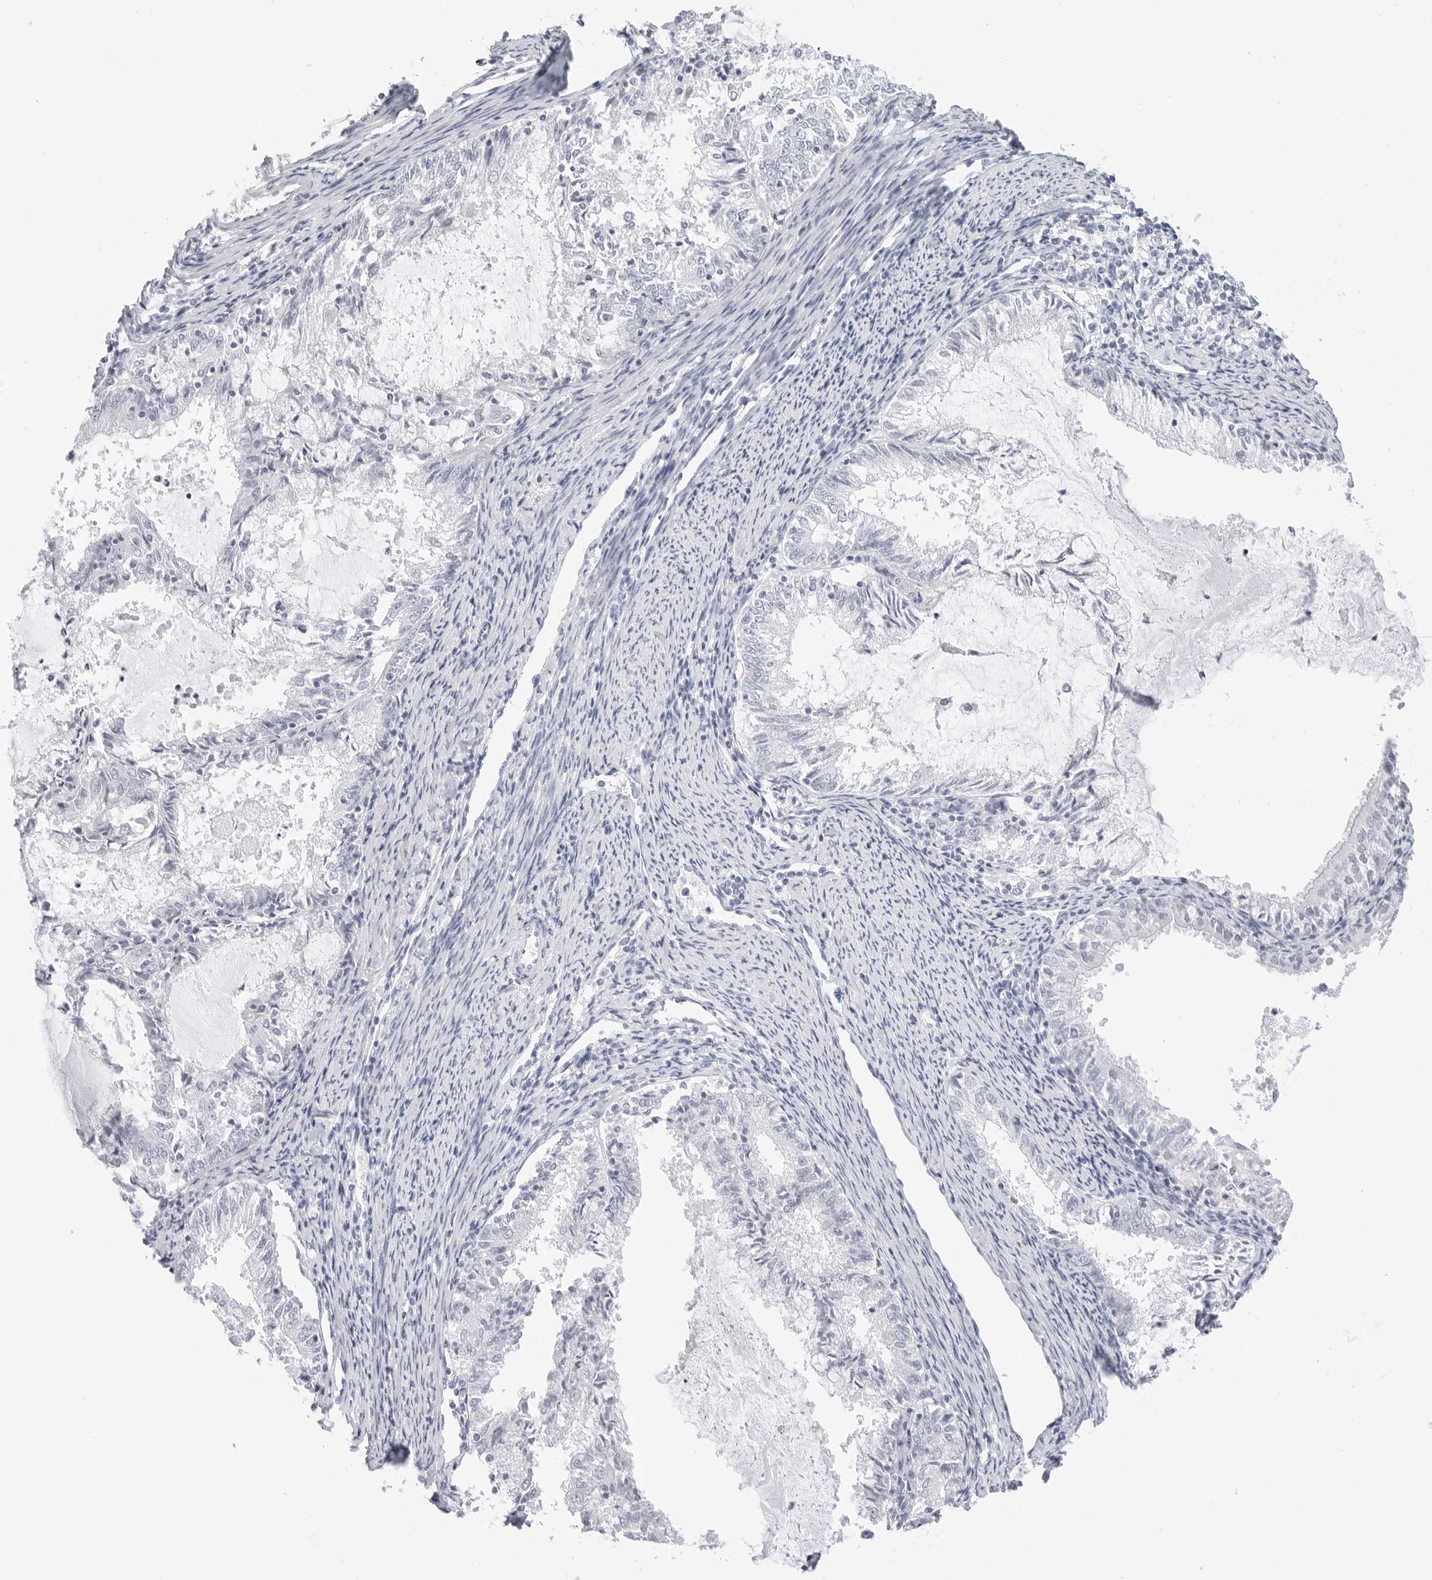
{"staining": {"intensity": "negative", "quantity": "none", "location": "none"}, "tissue": "endometrial cancer", "cell_type": "Tumor cells", "image_type": "cancer", "snomed": [{"axis": "morphology", "description": "Adenocarcinoma, NOS"}, {"axis": "topography", "description": "Endometrium"}], "caption": "Adenocarcinoma (endometrial) was stained to show a protein in brown. There is no significant positivity in tumor cells. (DAB (3,3'-diaminobenzidine) IHC, high magnification).", "gene": "HMGCS2", "patient": {"sex": "female", "age": 57}}